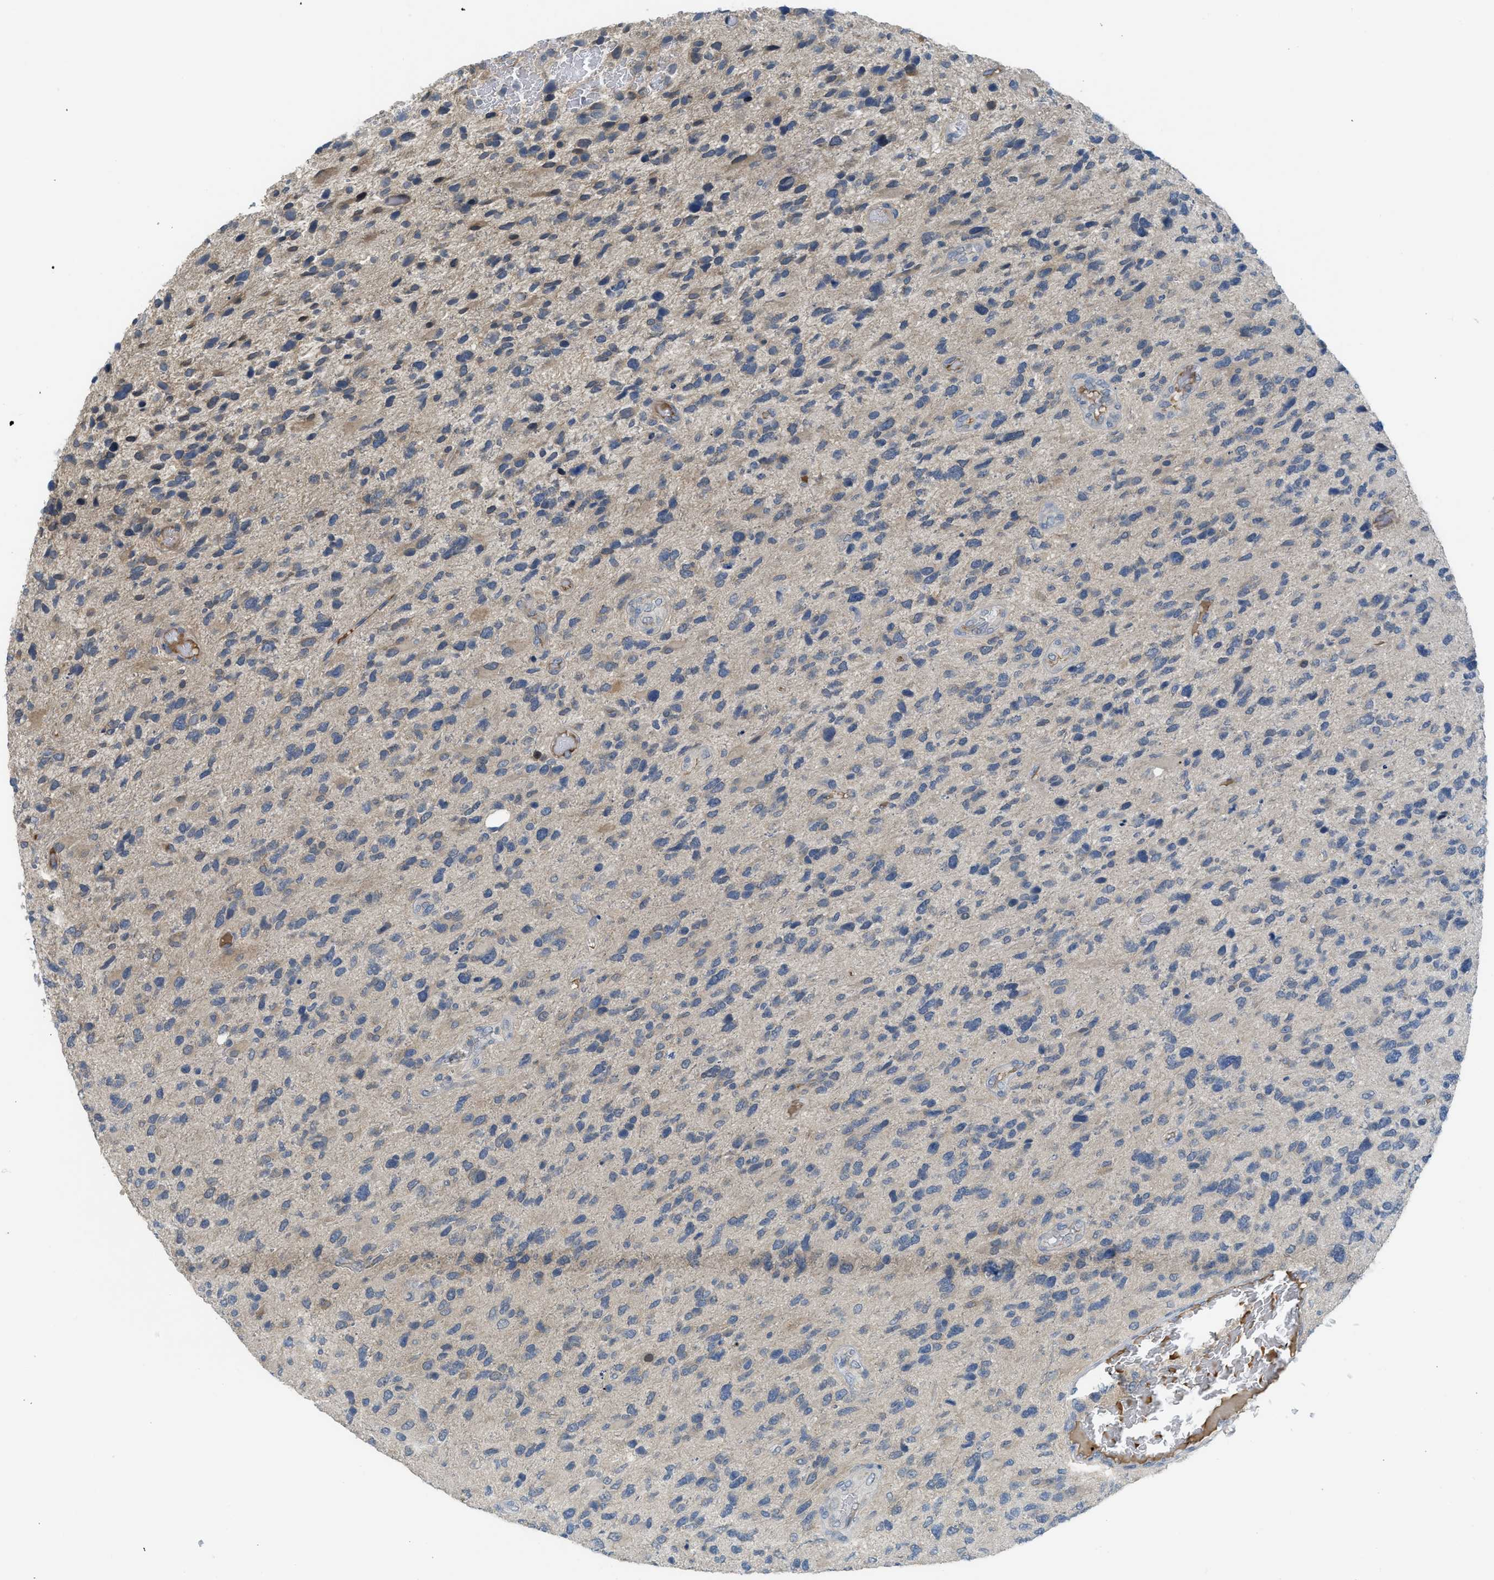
{"staining": {"intensity": "weak", "quantity": "25%-75%", "location": "cytoplasmic/membranous"}, "tissue": "glioma", "cell_type": "Tumor cells", "image_type": "cancer", "snomed": [{"axis": "morphology", "description": "Glioma, malignant, High grade"}, {"axis": "topography", "description": "Brain"}], "caption": "This image displays immunohistochemistry (IHC) staining of malignant high-grade glioma, with low weak cytoplasmic/membranous expression in approximately 25%-75% of tumor cells.", "gene": "TNFAIP1", "patient": {"sex": "female", "age": 58}}